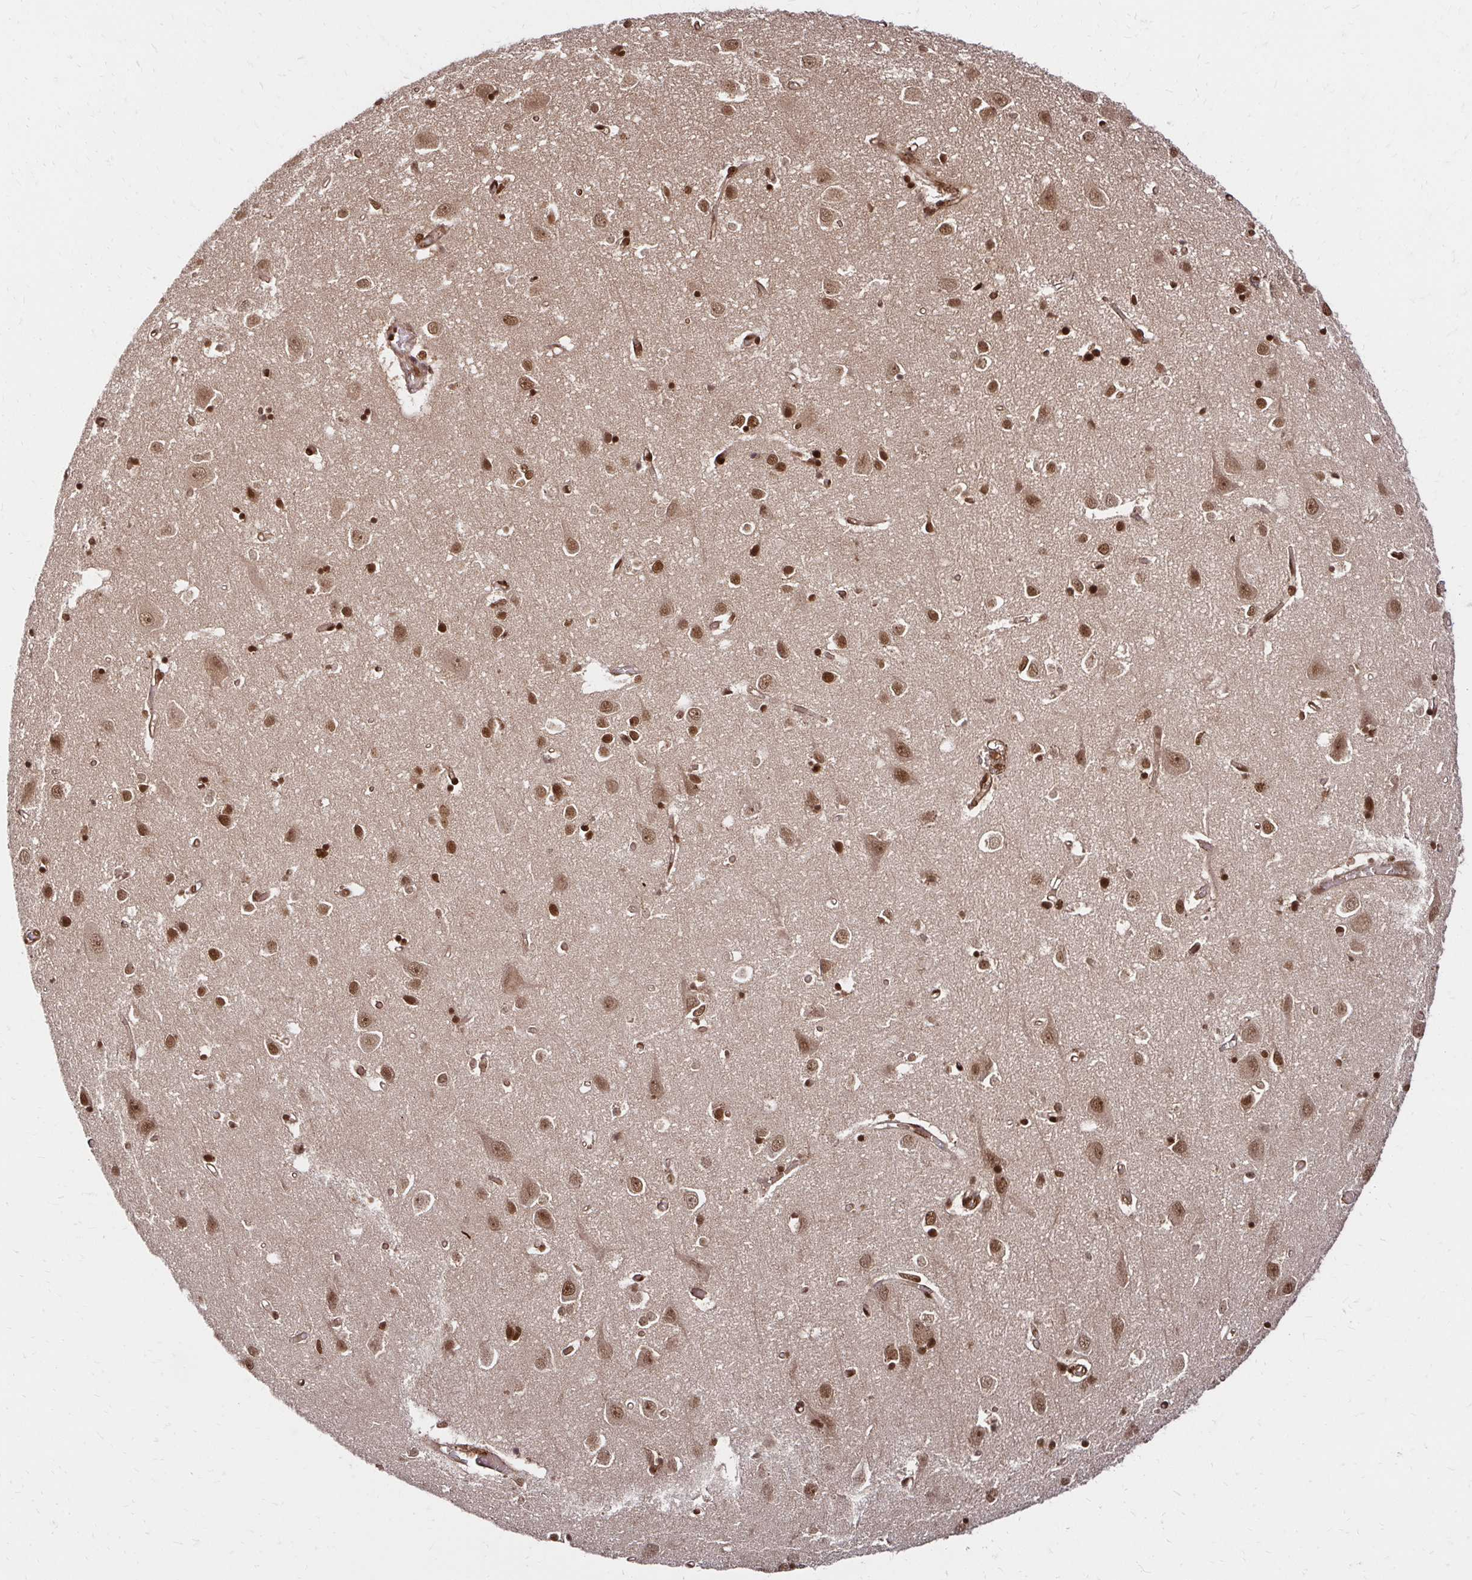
{"staining": {"intensity": "moderate", "quantity": ">75%", "location": "nuclear"}, "tissue": "cerebral cortex", "cell_type": "Endothelial cells", "image_type": "normal", "snomed": [{"axis": "morphology", "description": "Normal tissue, NOS"}, {"axis": "topography", "description": "Cerebral cortex"}], "caption": "This photomicrograph reveals unremarkable cerebral cortex stained with IHC to label a protein in brown. The nuclear of endothelial cells show moderate positivity for the protein. Nuclei are counter-stained blue.", "gene": "GLYR1", "patient": {"sex": "male", "age": 70}}